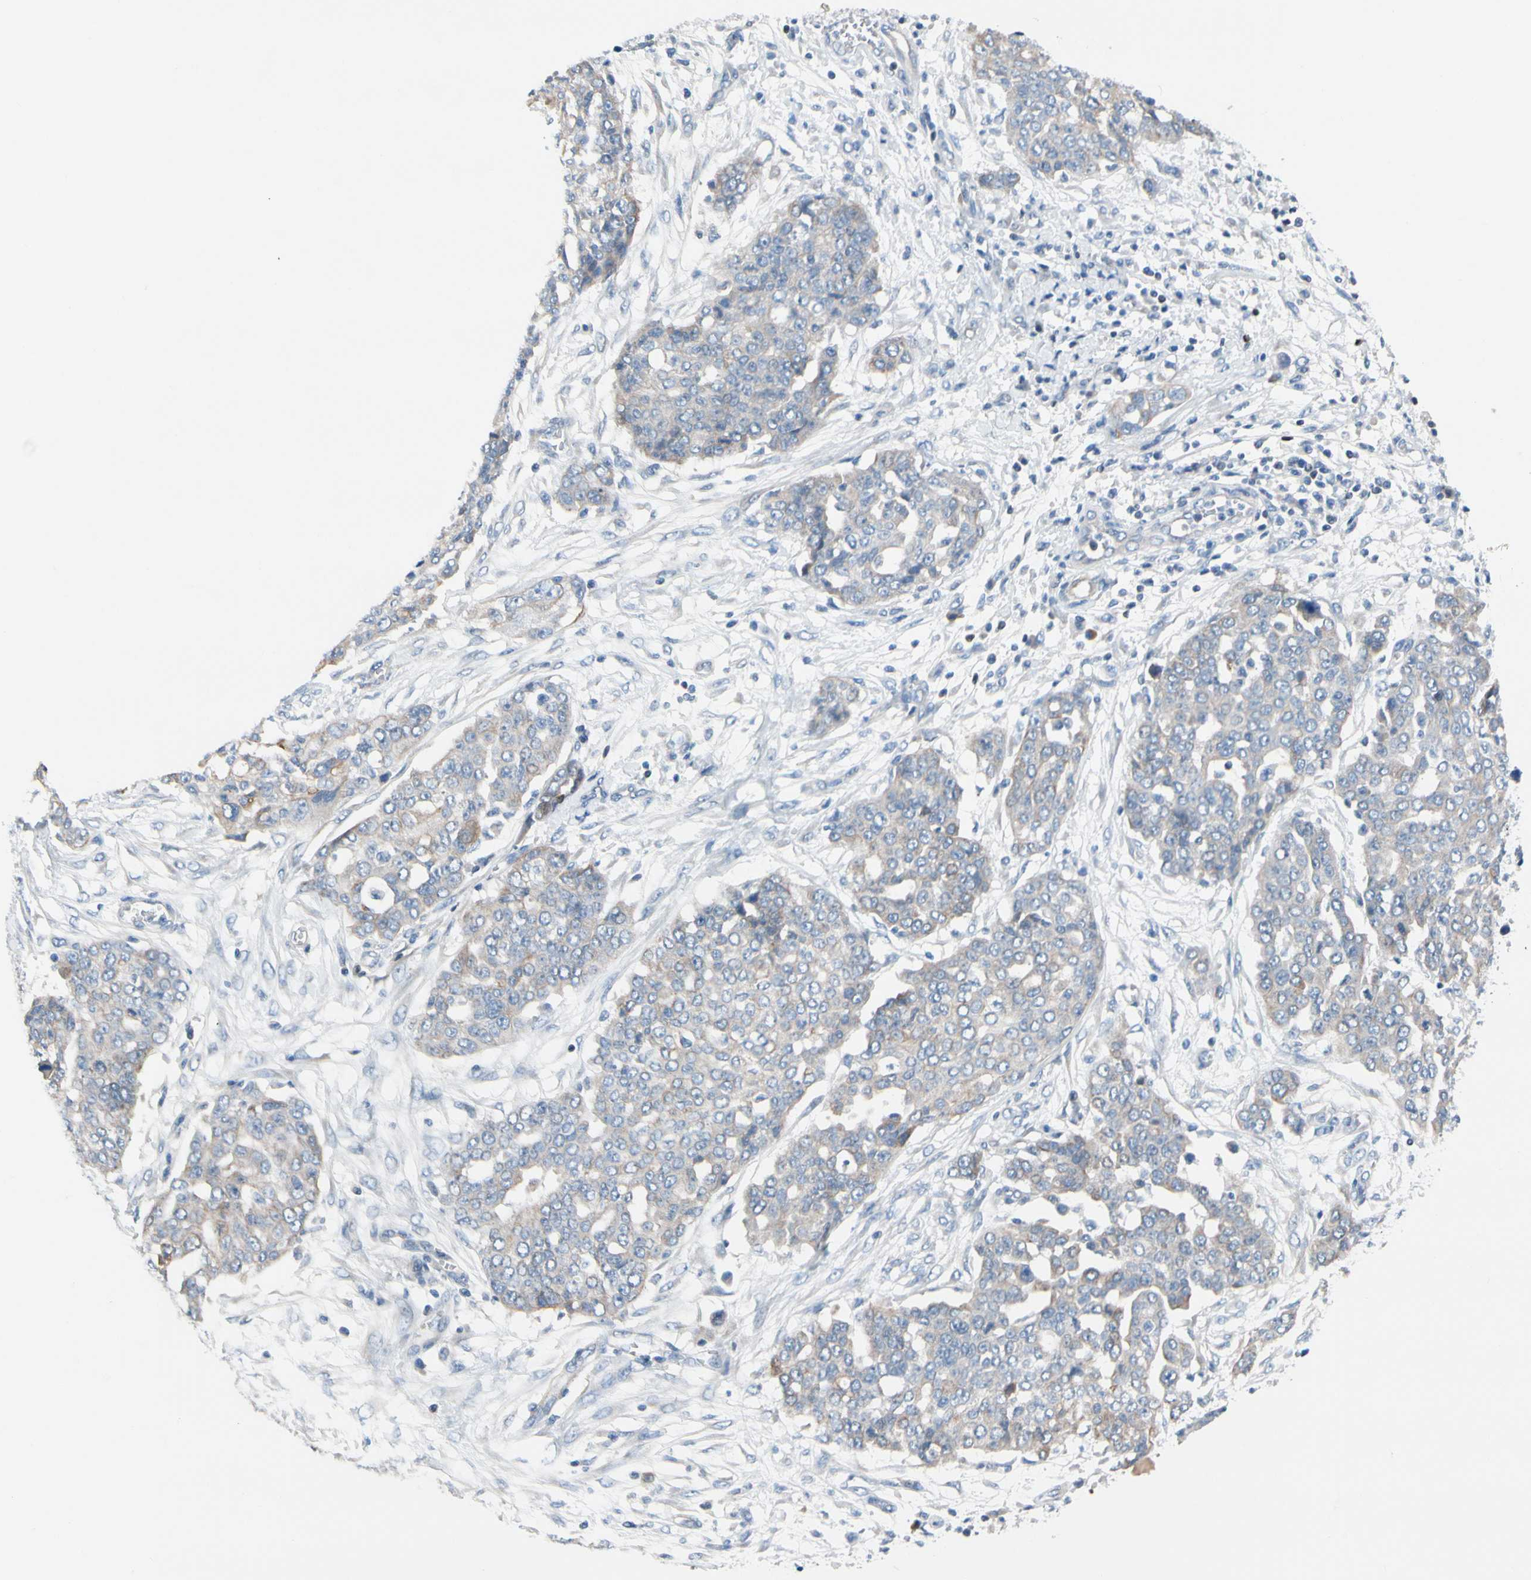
{"staining": {"intensity": "weak", "quantity": "<25%", "location": "cytoplasmic/membranous"}, "tissue": "ovarian cancer", "cell_type": "Tumor cells", "image_type": "cancer", "snomed": [{"axis": "morphology", "description": "Cystadenocarcinoma, serous, NOS"}, {"axis": "topography", "description": "Soft tissue"}, {"axis": "topography", "description": "Ovary"}], "caption": "Immunohistochemistry of ovarian cancer (serous cystadenocarcinoma) demonstrates no expression in tumor cells.", "gene": "ZNF132", "patient": {"sex": "female", "age": 57}}